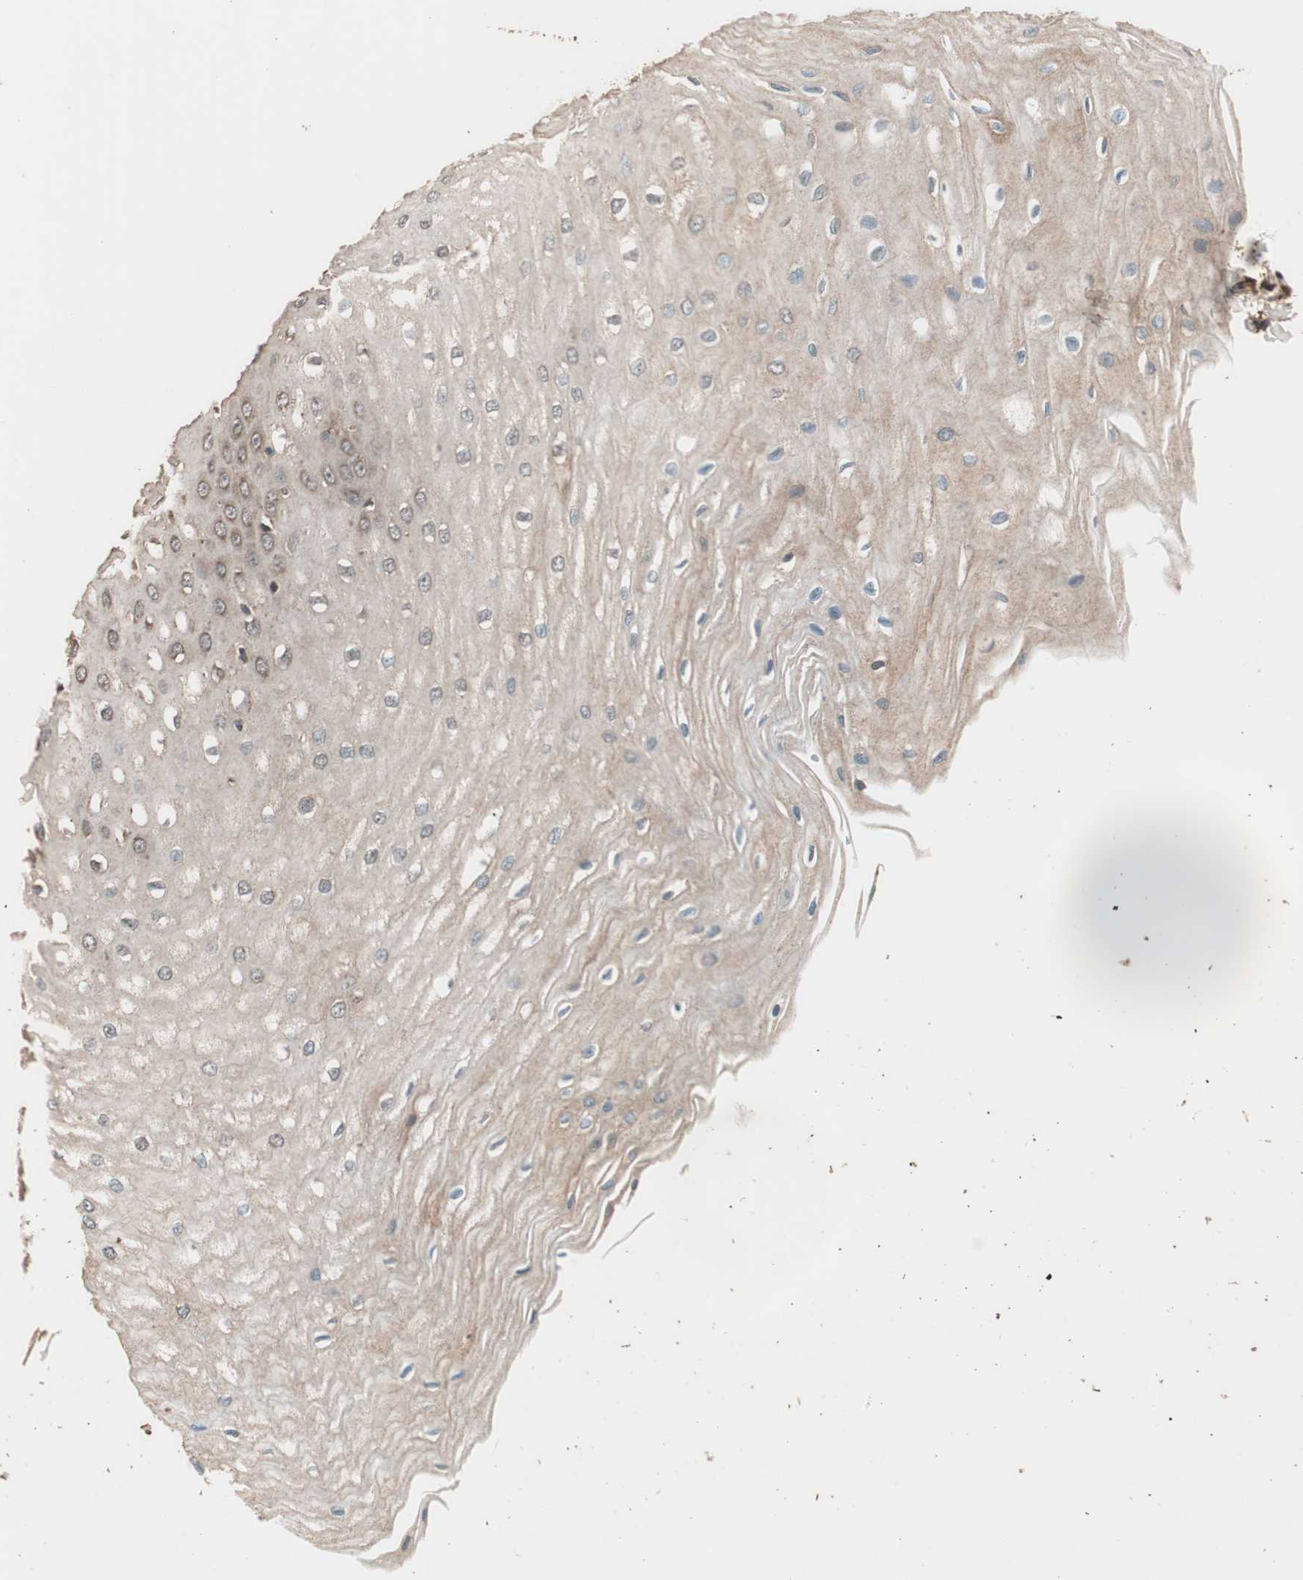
{"staining": {"intensity": "moderate", "quantity": "<25%", "location": "cytoplasmic/membranous"}, "tissue": "esophagus", "cell_type": "Squamous epithelial cells", "image_type": "normal", "snomed": [{"axis": "morphology", "description": "Normal tissue, NOS"}, {"axis": "morphology", "description": "Squamous cell carcinoma, NOS"}, {"axis": "topography", "description": "Esophagus"}], "caption": "Protein expression analysis of unremarkable esophagus reveals moderate cytoplasmic/membranous positivity in about <25% of squamous epithelial cells. (Stains: DAB (3,3'-diaminobenzidine) in brown, nuclei in blue, Microscopy: brightfield microscopy at high magnification).", "gene": "CCN4", "patient": {"sex": "male", "age": 65}}